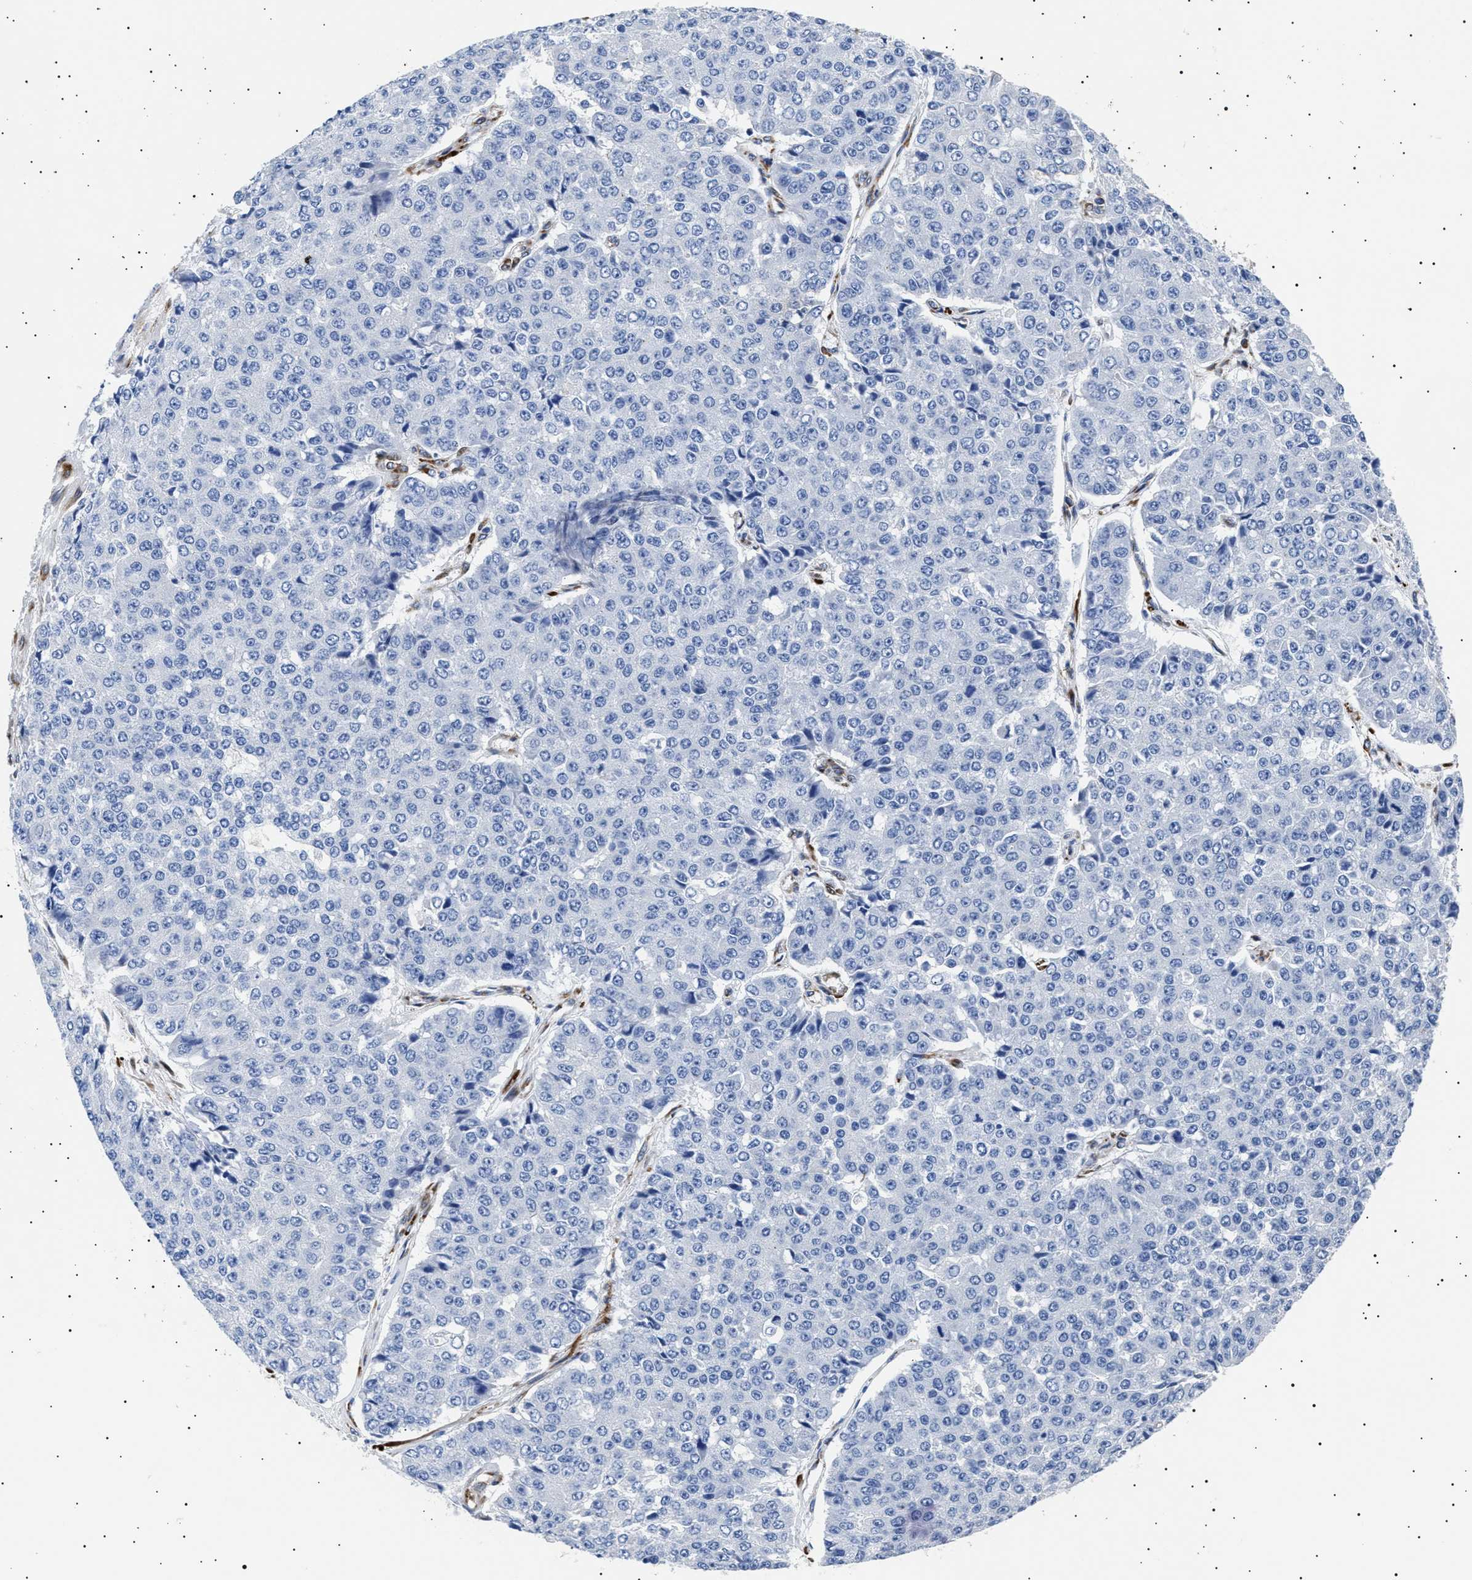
{"staining": {"intensity": "negative", "quantity": "none", "location": "none"}, "tissue": "pancreatic cancer", "cell_type": "Tumor cells", "image_type": "cancer", "snomed": [{"axis": "morphology", "description": "Adenocarcinoma, NOS"}, {"axis": "topography", "description": "Pancreas"}], "caption": "Photomicrograph shows no protein positivity in tumor cells of pancreatic adenocarcinoma tissue.", "gene": "HEMGN", "patient": {"sex": "male", "age": 50}}